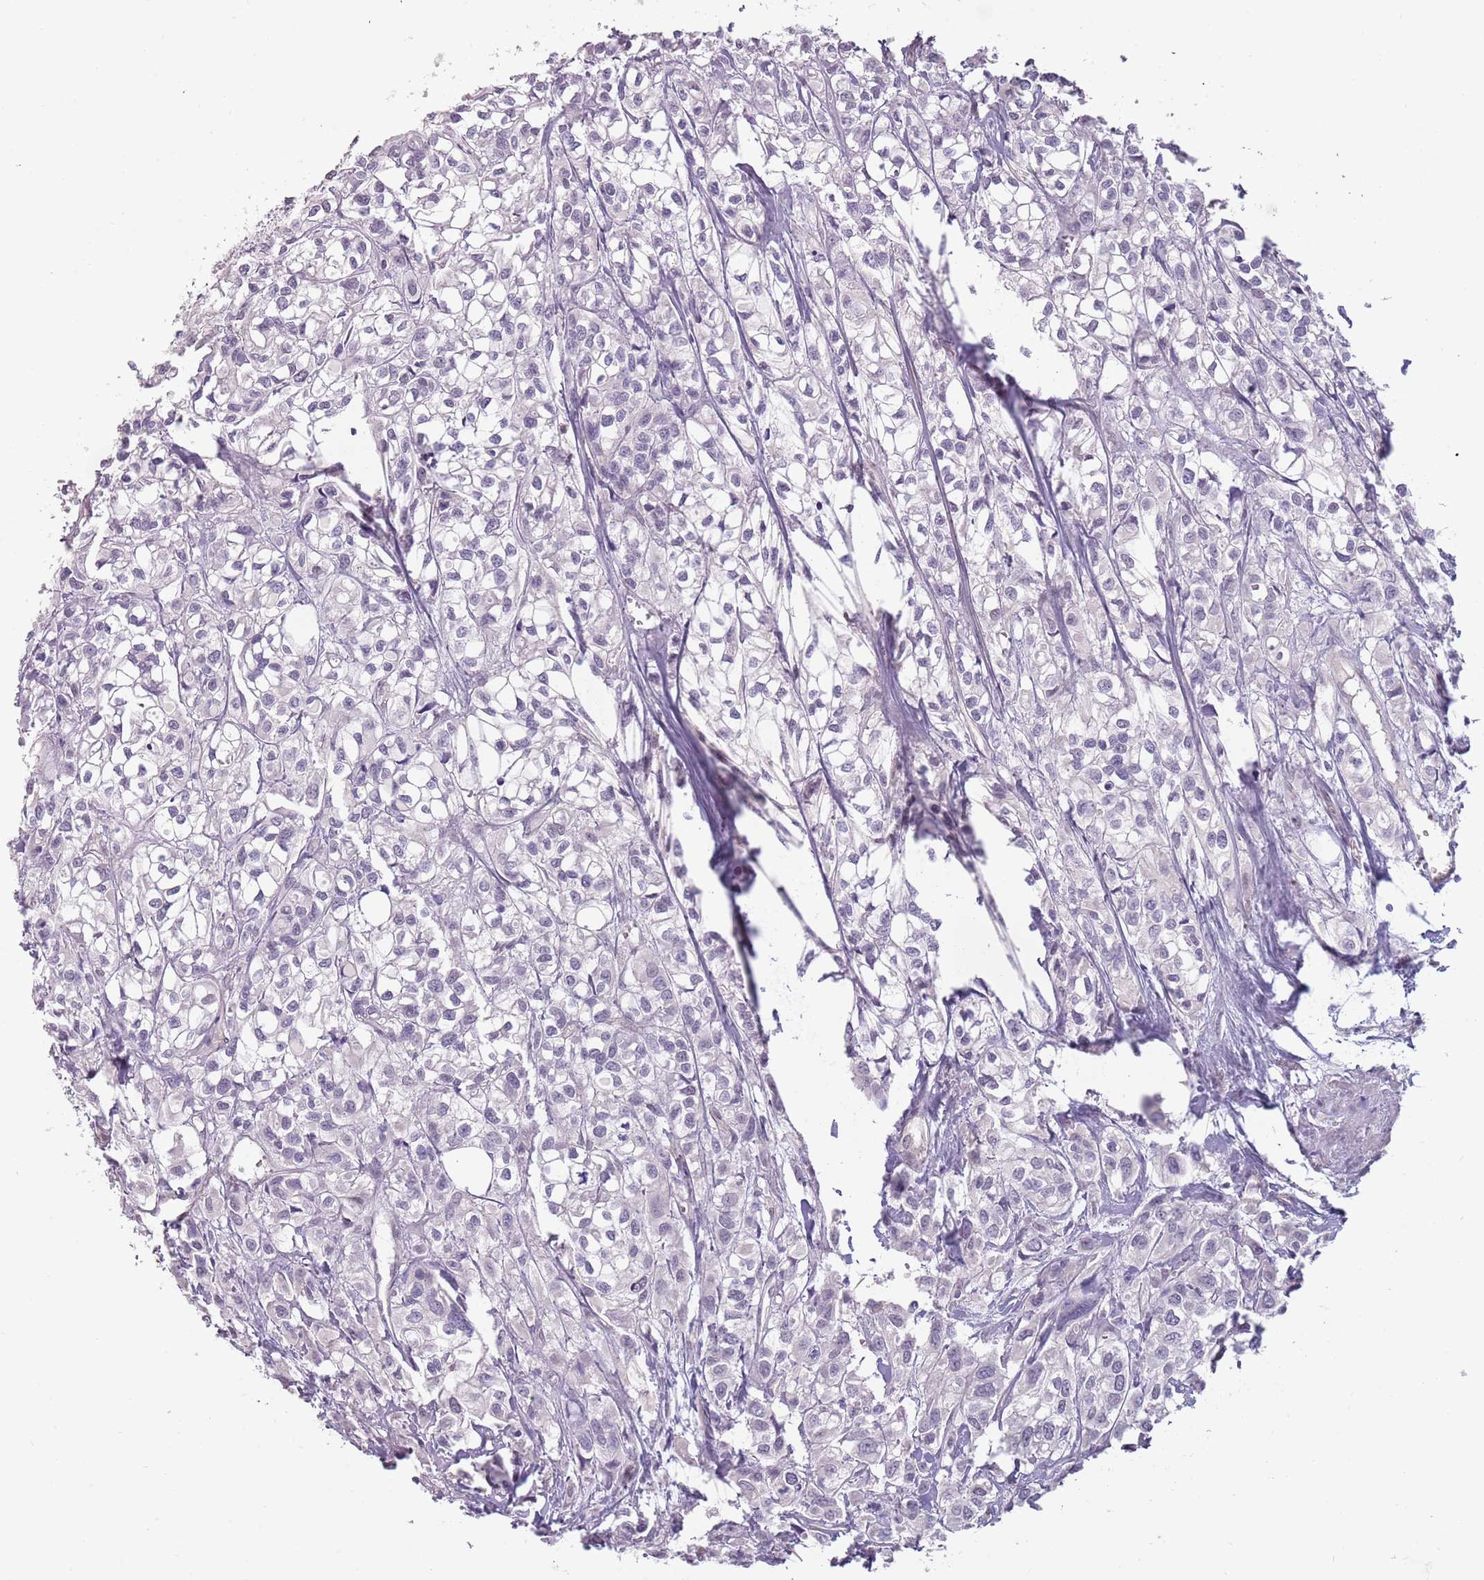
{"staining": {"intensity": "negative", "quantity": "none", "location": "none"}, "tissue": "urothelial cancer", "cell_type": "Tumor cells", "image_type": "cancer", "snomed": [{"axis": "morphology", "description": "Urothelial carcinoma, High grade"}, {"axis": "topography", "description": "Urinary bladder"}], "caption": "There is no significant staining in tumor cells of high-grade urothelial carcinoma.", "gene": "RFX2", "patient": {"sex": "male", "age": 67}}